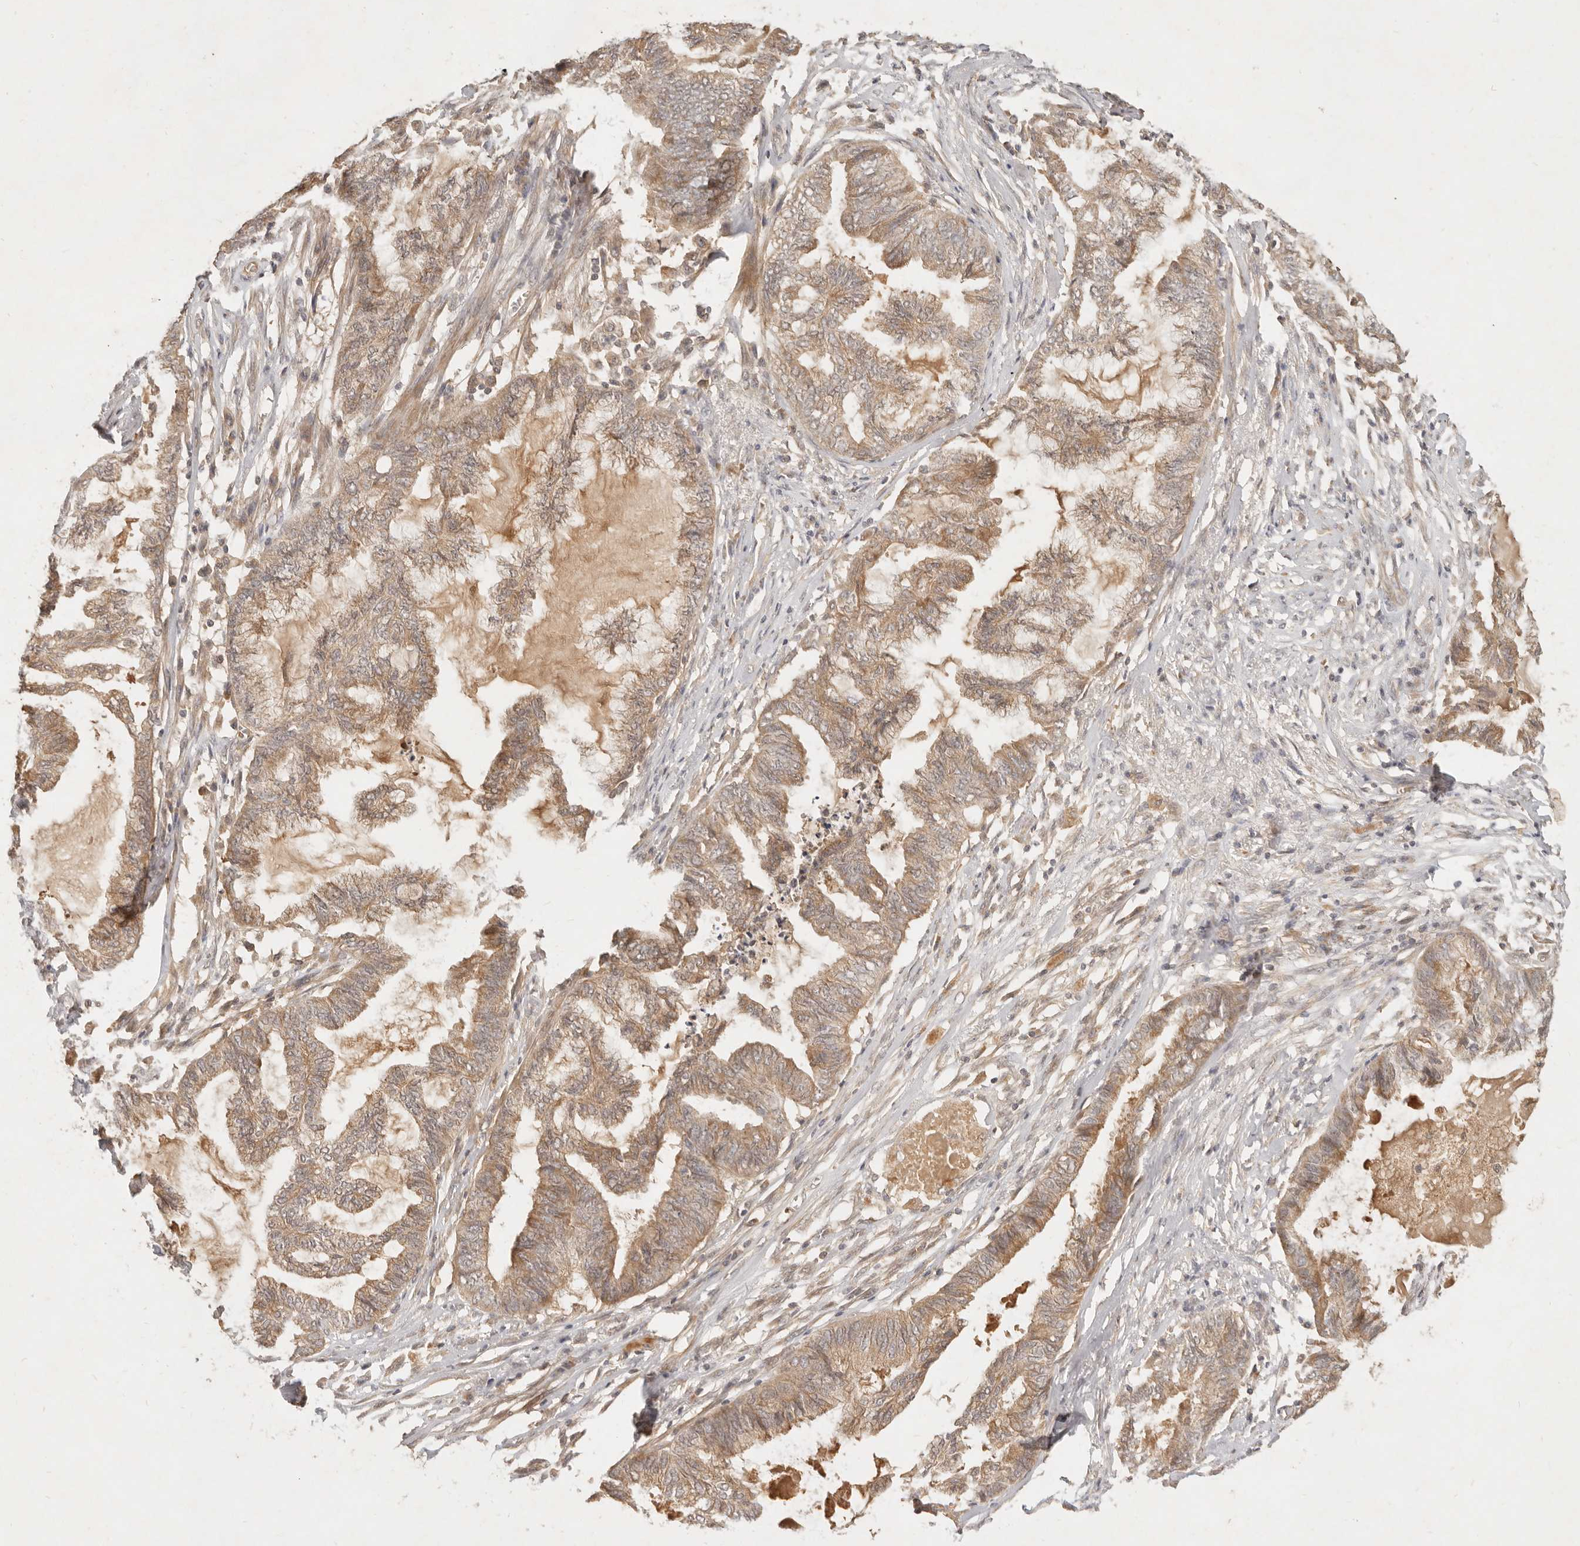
{"staining": {"intensity": "moderate", "quantity": ">75%", "location": "cytoplasmic/membranous"}, "tissue": "endometrial cancer", "cell_type": "Tumor cells", "image_type": "cancer", "snomed": [{"axis": "morphology", "description": "Adenocarcinoma, NOS"}, {"axis": "topography", "description": "Endometrium"}], "caption": "Protein staining of endometrial cancer tissue exhibits moderate cytoplasmic/membranous expression in about >75% of tumor cells.", "gene": "FREM2", "patient": {"sex": "female", "age": 86}}